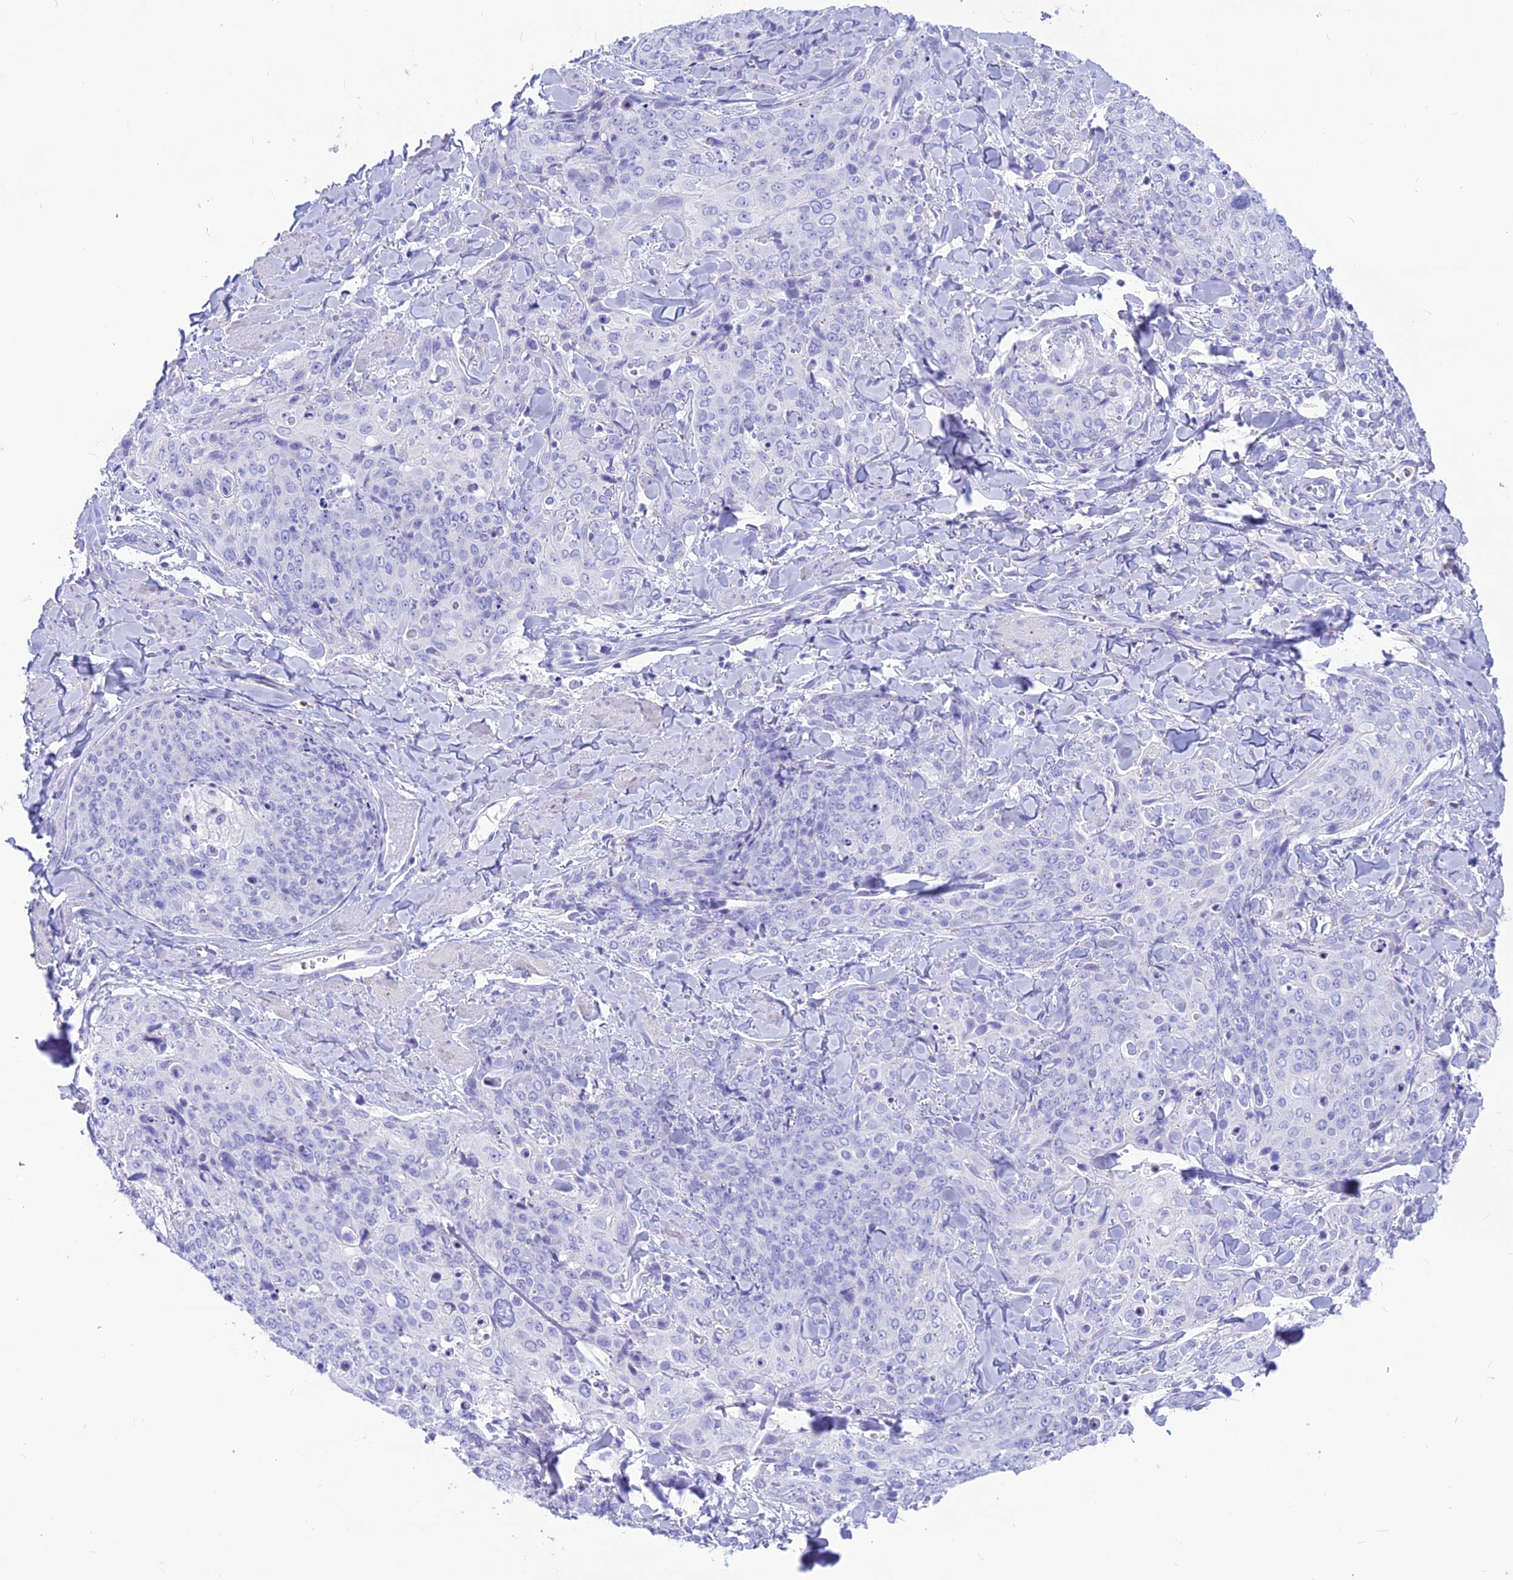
{"staining": {"intensity": "negative", "quantity": "none", "location": "none"}, "tissue": "skin cancer", "cell_type": "Tumor cells", "image_type": "cancer", "snomed": [{"axis": "morphology", "description": "Squamous cell carcinoma, NOS"}, {"axis": "topography", "description": "Skin"}, {"axis": "topography", "description": "Vulva"}], "caption": "This is an immunohistochemistry (IHC) photomicrograph of skin squamous cell carcinoma. There is no expression in tumor cells.", "gene": "GLYATL1", "patient": {"sex": "female", "age": 85}}